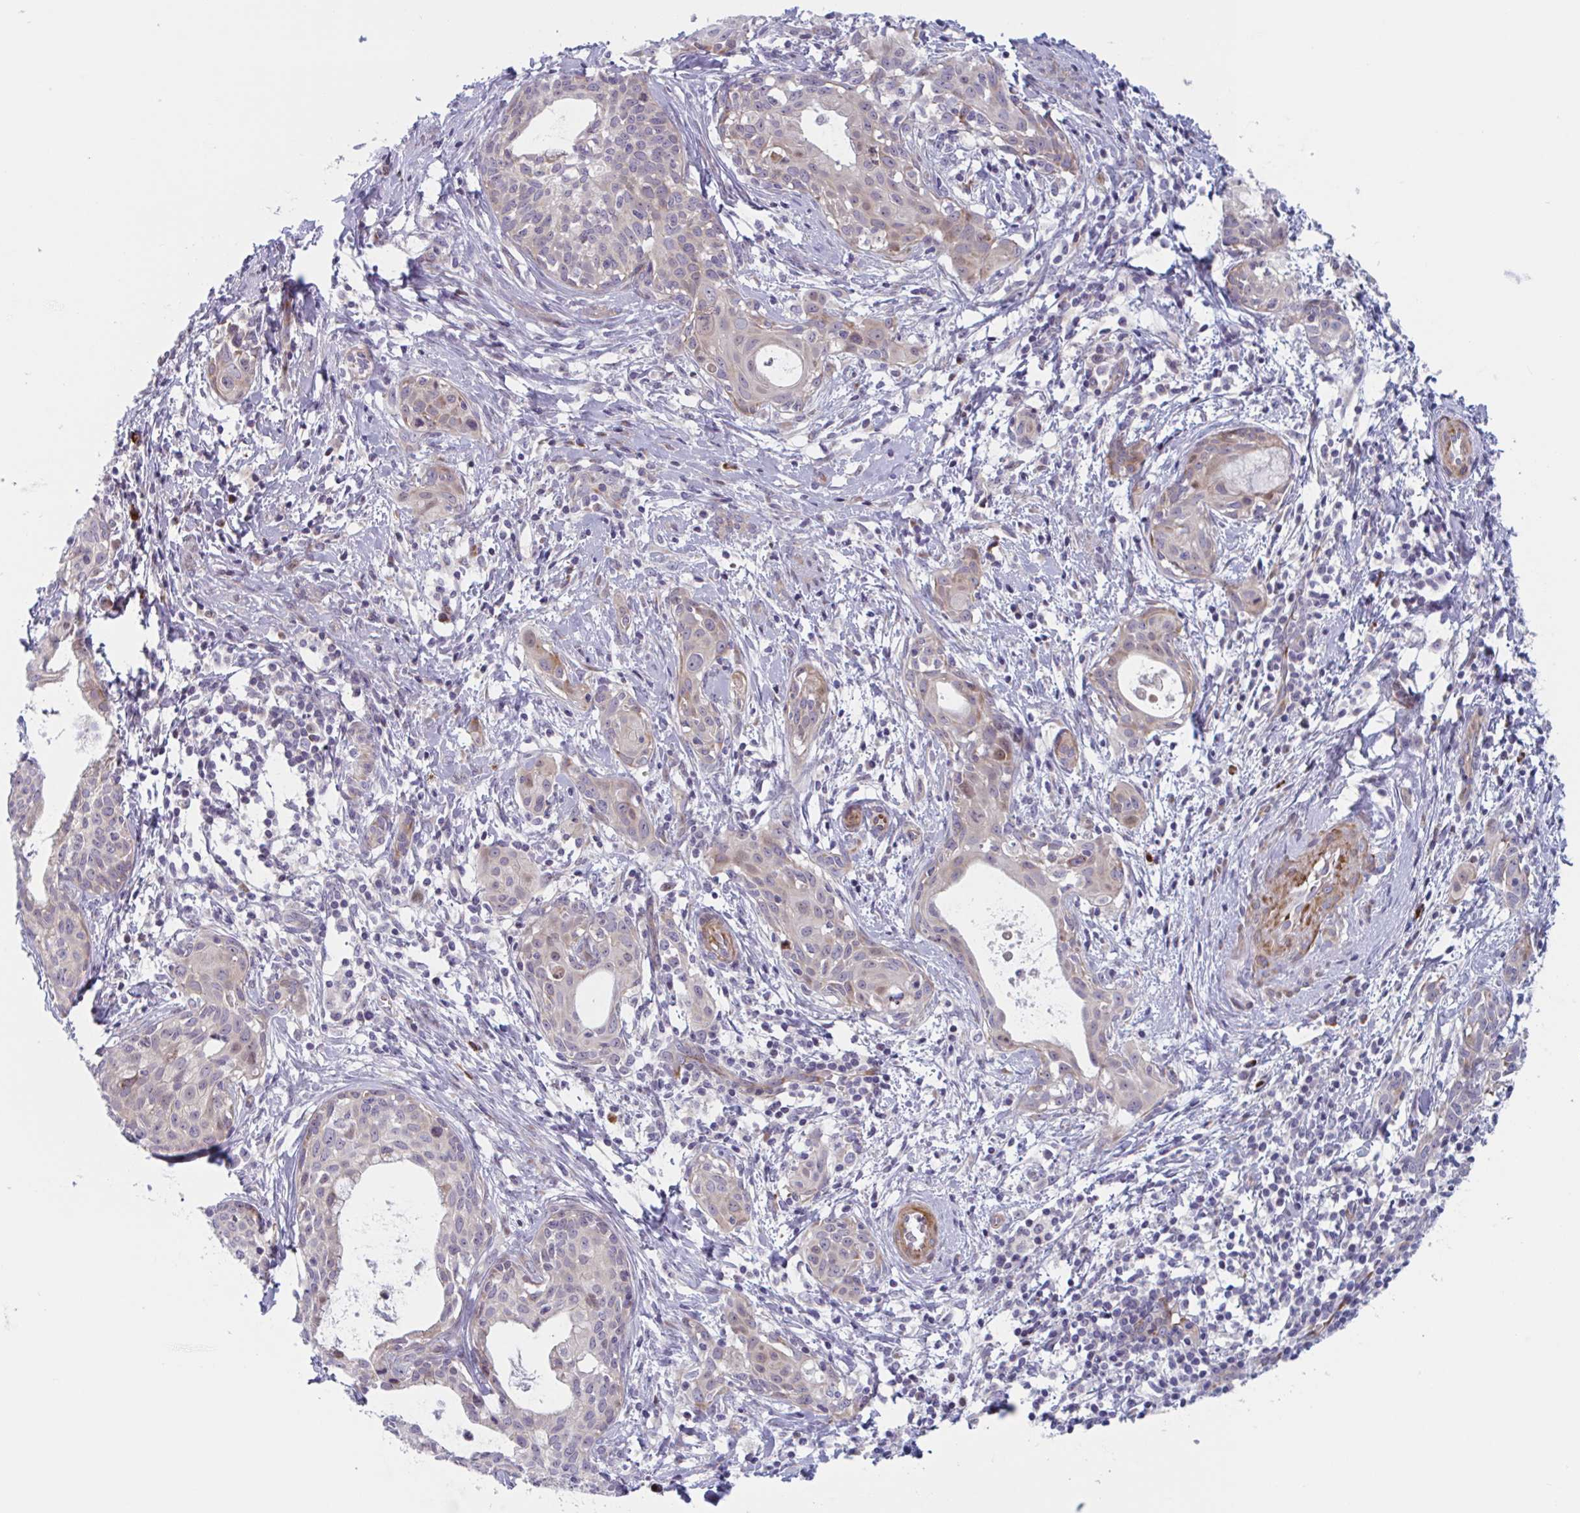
{"staining": {"intensity": "weak", "quantity": "<25%", "location": "cytoplasmic/membranous"}, "tissue": "cervical cancer", "cell_type": "Tumor cells", "image_type": "cancer", "snomed": [{"axis": "morphology", "description": "Squamous cell carcinoma, NOS"}, {"axis": "topography", "description": "Cervix"}], "caption": "A micrograph of cervical squamous cell carcinoma stained for a protein displays no brown staining in tumor cells. (Stains: DAB immunohistochemistry with hematoxylin counter stain, Microscopy: brightfield microscopy at high magnification).", "gene": "DUXA", "patient": {"sex": "female", "age": 52}}